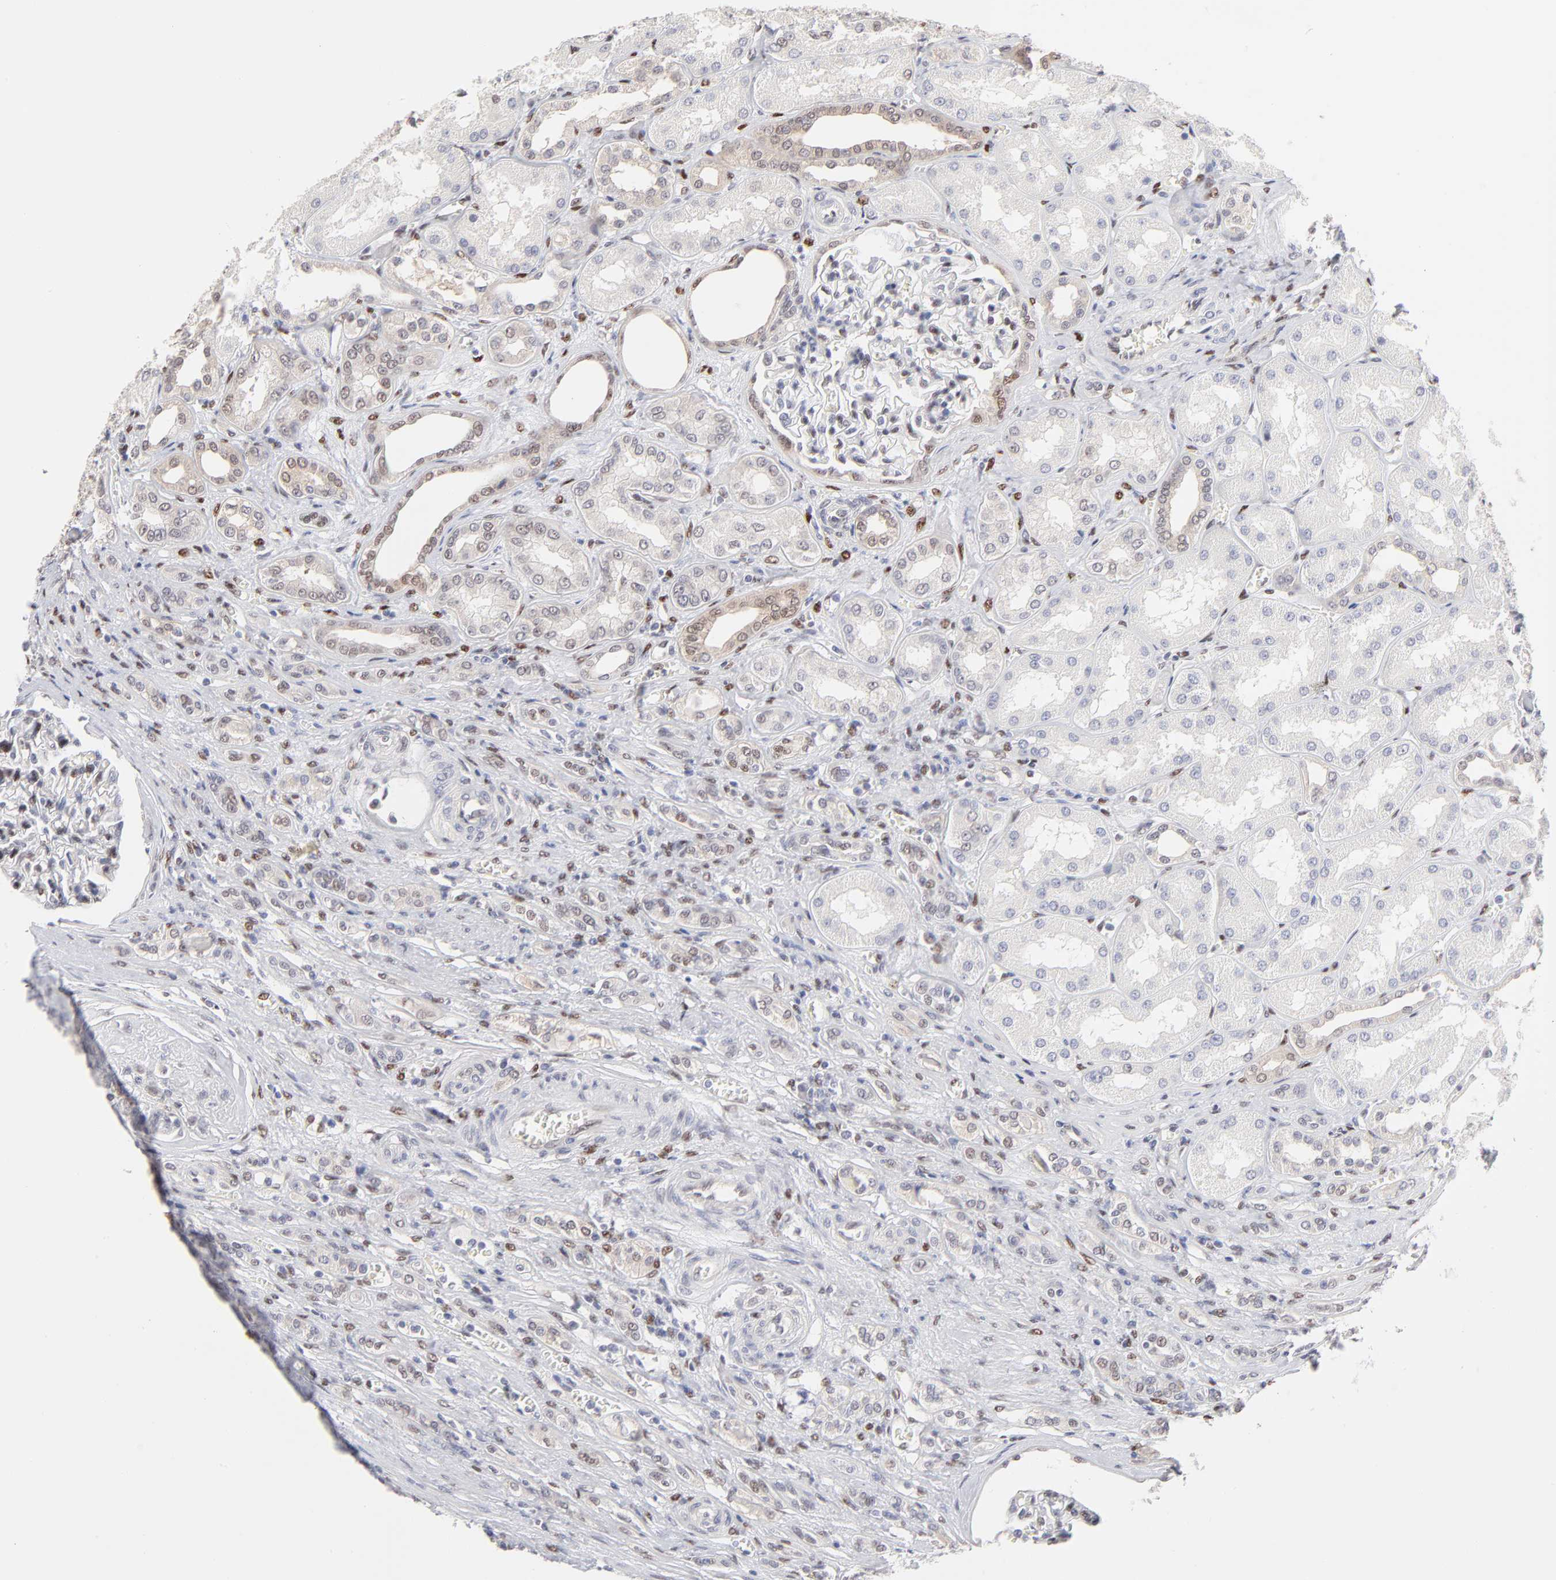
{"staining": {"intensity": "moderate", "quantity": "25%-75%", "location": "nuclear"}, "tissue": "renal cancer", "cell_type": "Tumor cells", "image_type": "cancer", "snomed": [{"axis": "morphology", "description": "Adenocarcinoma, NOS"}, {"axis": "topography", "description": "Kidney"}], "caption": "IHC histopathology image of neoplastic tissue: adenocarcinoma (renal) stained using IHC reveals medium levels of moderate protein expression localized specifically in the nuclear of tumor cells, appearing as a nuclear brown color.", "gene": "STAT3", "patient": {"sex": "male", "age": 46}}